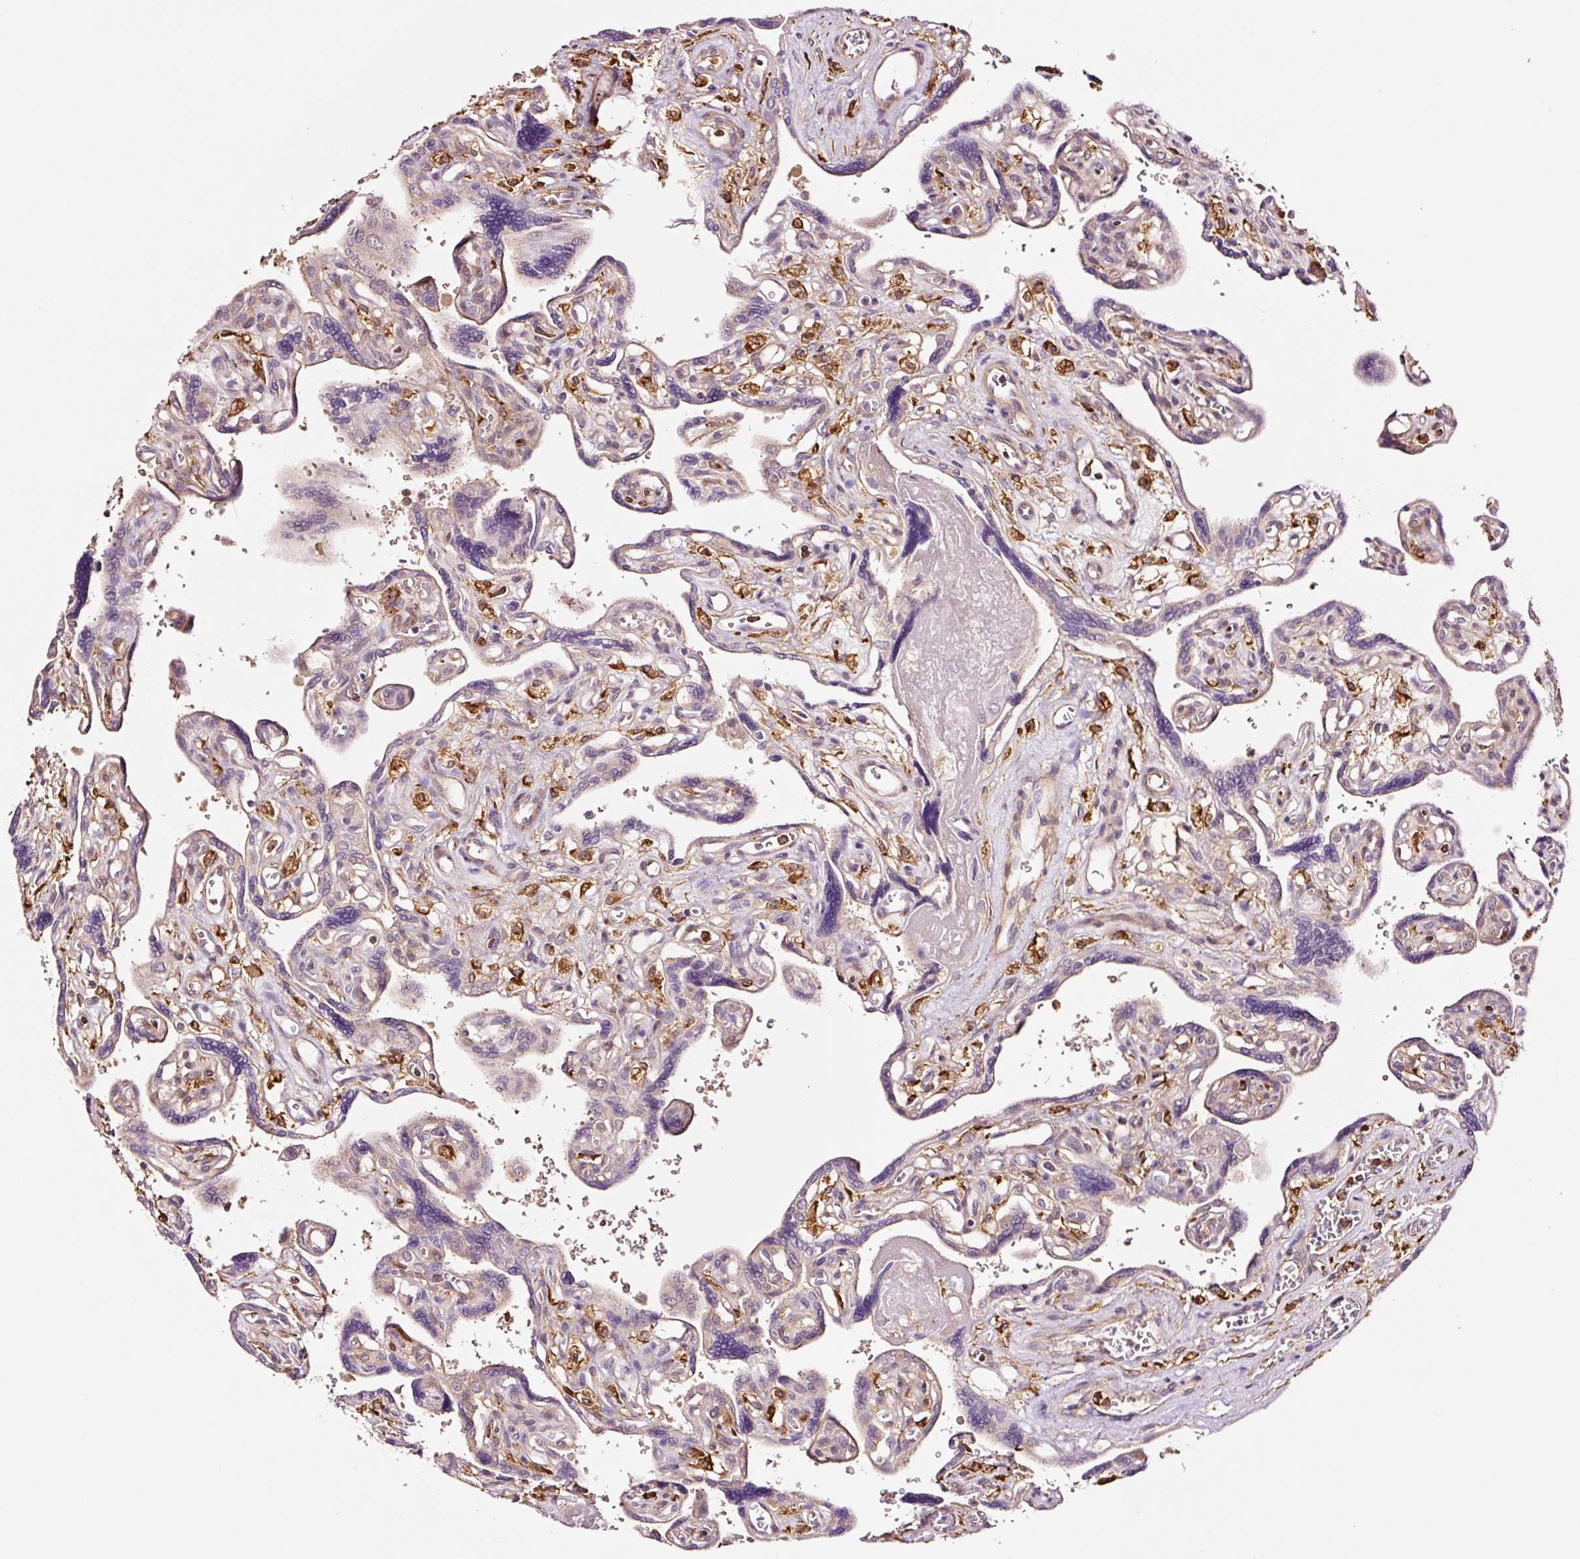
{"staining": {"intensity": "weak", "quantity": "25%-75%", "location": "cytoplasmic/membranous"}, "tissue": "placenta", "cell_type": "Trophoblastic cells", "image_type": "normal", "snomed": [{"axis": "morphology", "description": "Normal tissue, NOS"}, {"axis": "topography", "description": "Placenta"}], "caption": "Protein expression analysis of normal human placenta reveals weak cytoplasmic/membranous expression in about 25%-75% of trophoblastic cells. The staining was performed using DAB to visualize the protein expression in brown, while the nuclei were stained in blue with hematoxylin (Magnification: 20x).", "gene": "METAP1", "patient": {"sex": "female", "age": 39}}